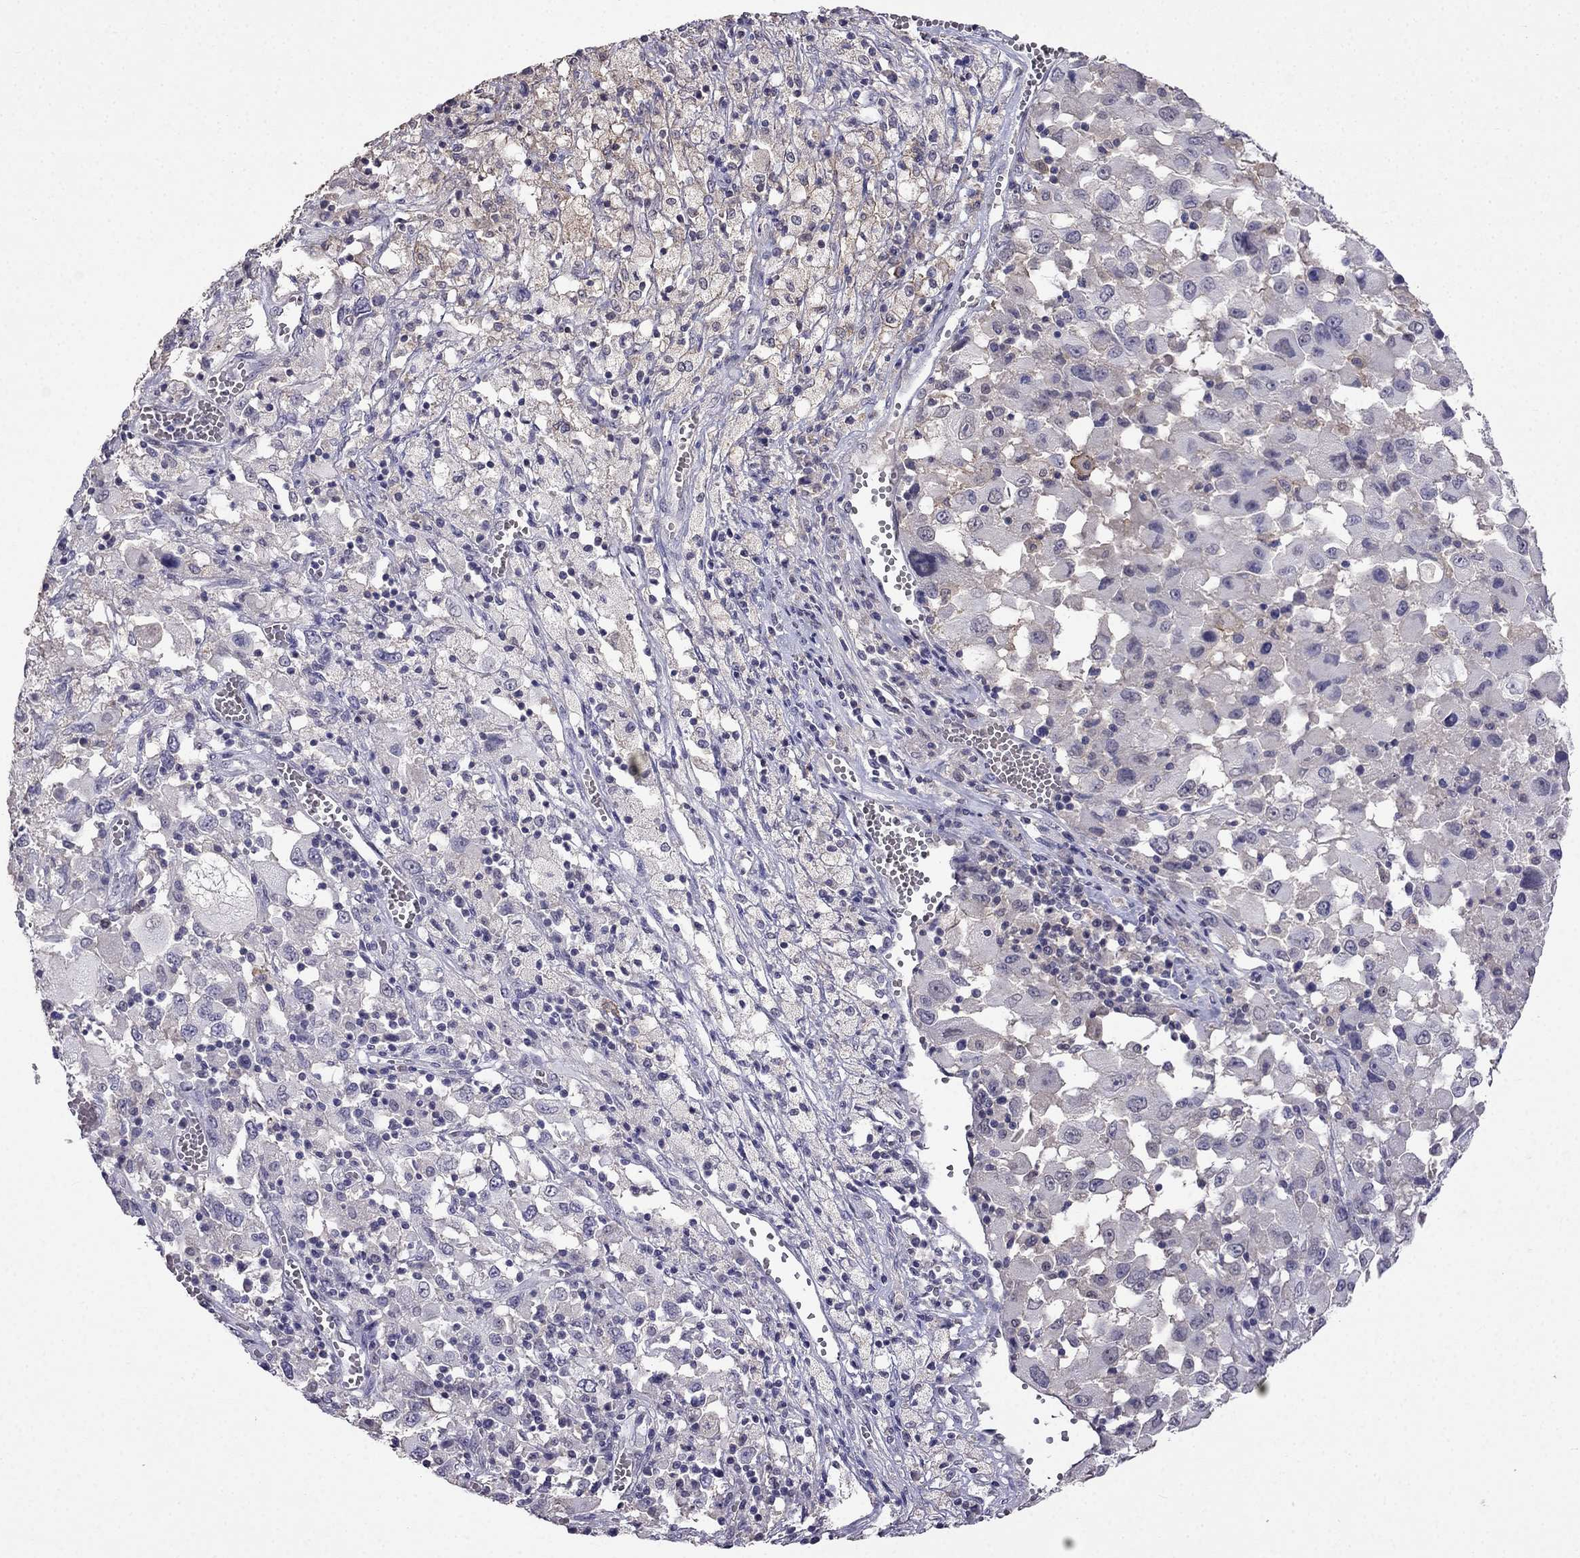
{"staining": {"intensity": "negative", "quantity": "none", "location": "none"}, "tissue": "melanoma", "cell_type": "Tumor cells", "image_type": "cancer", "snomed": [{"axis": "morphology", "description": "Malignant melanoma, Metastatic site"}, {"axis": "topography", "description": "Soft tissue"}], "caption": "Tumor cells are negative for protein expression in human melanoma.", "gene": "AQP9", "patient": {"sex": "male", "age": 50}}